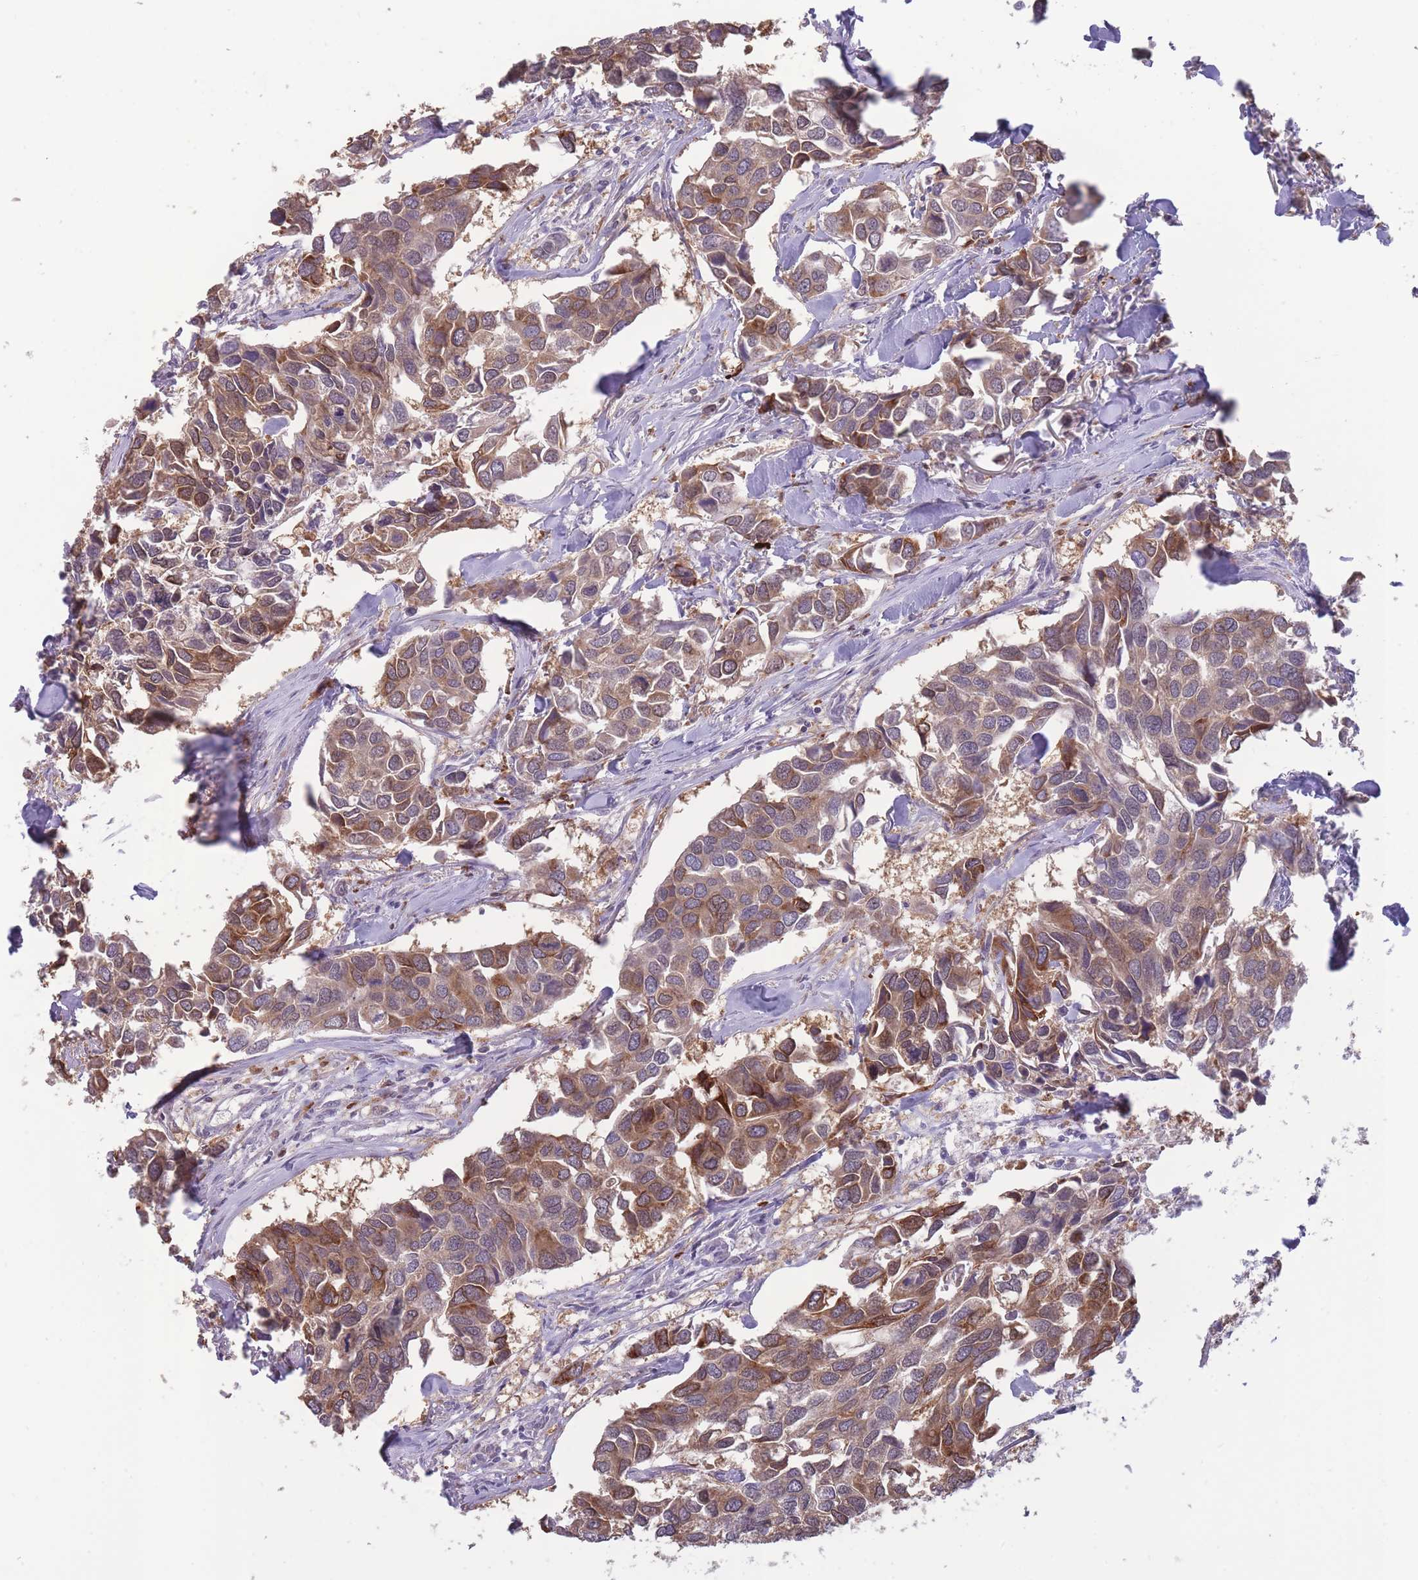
{"staining": {"intensity": "moderate", "quantity": ">75%", "location": "cytoplasmic/membranous"}, "tissue": "breast cancer", "cell_type": "Tumor cells", "image_type": "cancer", "snomed": [{"axis": "morphology", "description": "Duct carcinoma"}, {"axis": "topography", "description": "Breast"}], "caption": "IHC histopathology image of neoplastic tissue: human invasive ductal carcinoma (breast) stained using immunohistochemistry (IHC) demonstrates medium levels of moderate protein expression localized specifically in the cytoplasmic/membranous of tumor cells, appearing as a cytoplasmic/membranous brown color.", "gene": "TMEM121", "patient": {"sex": "female", "age": 83}}